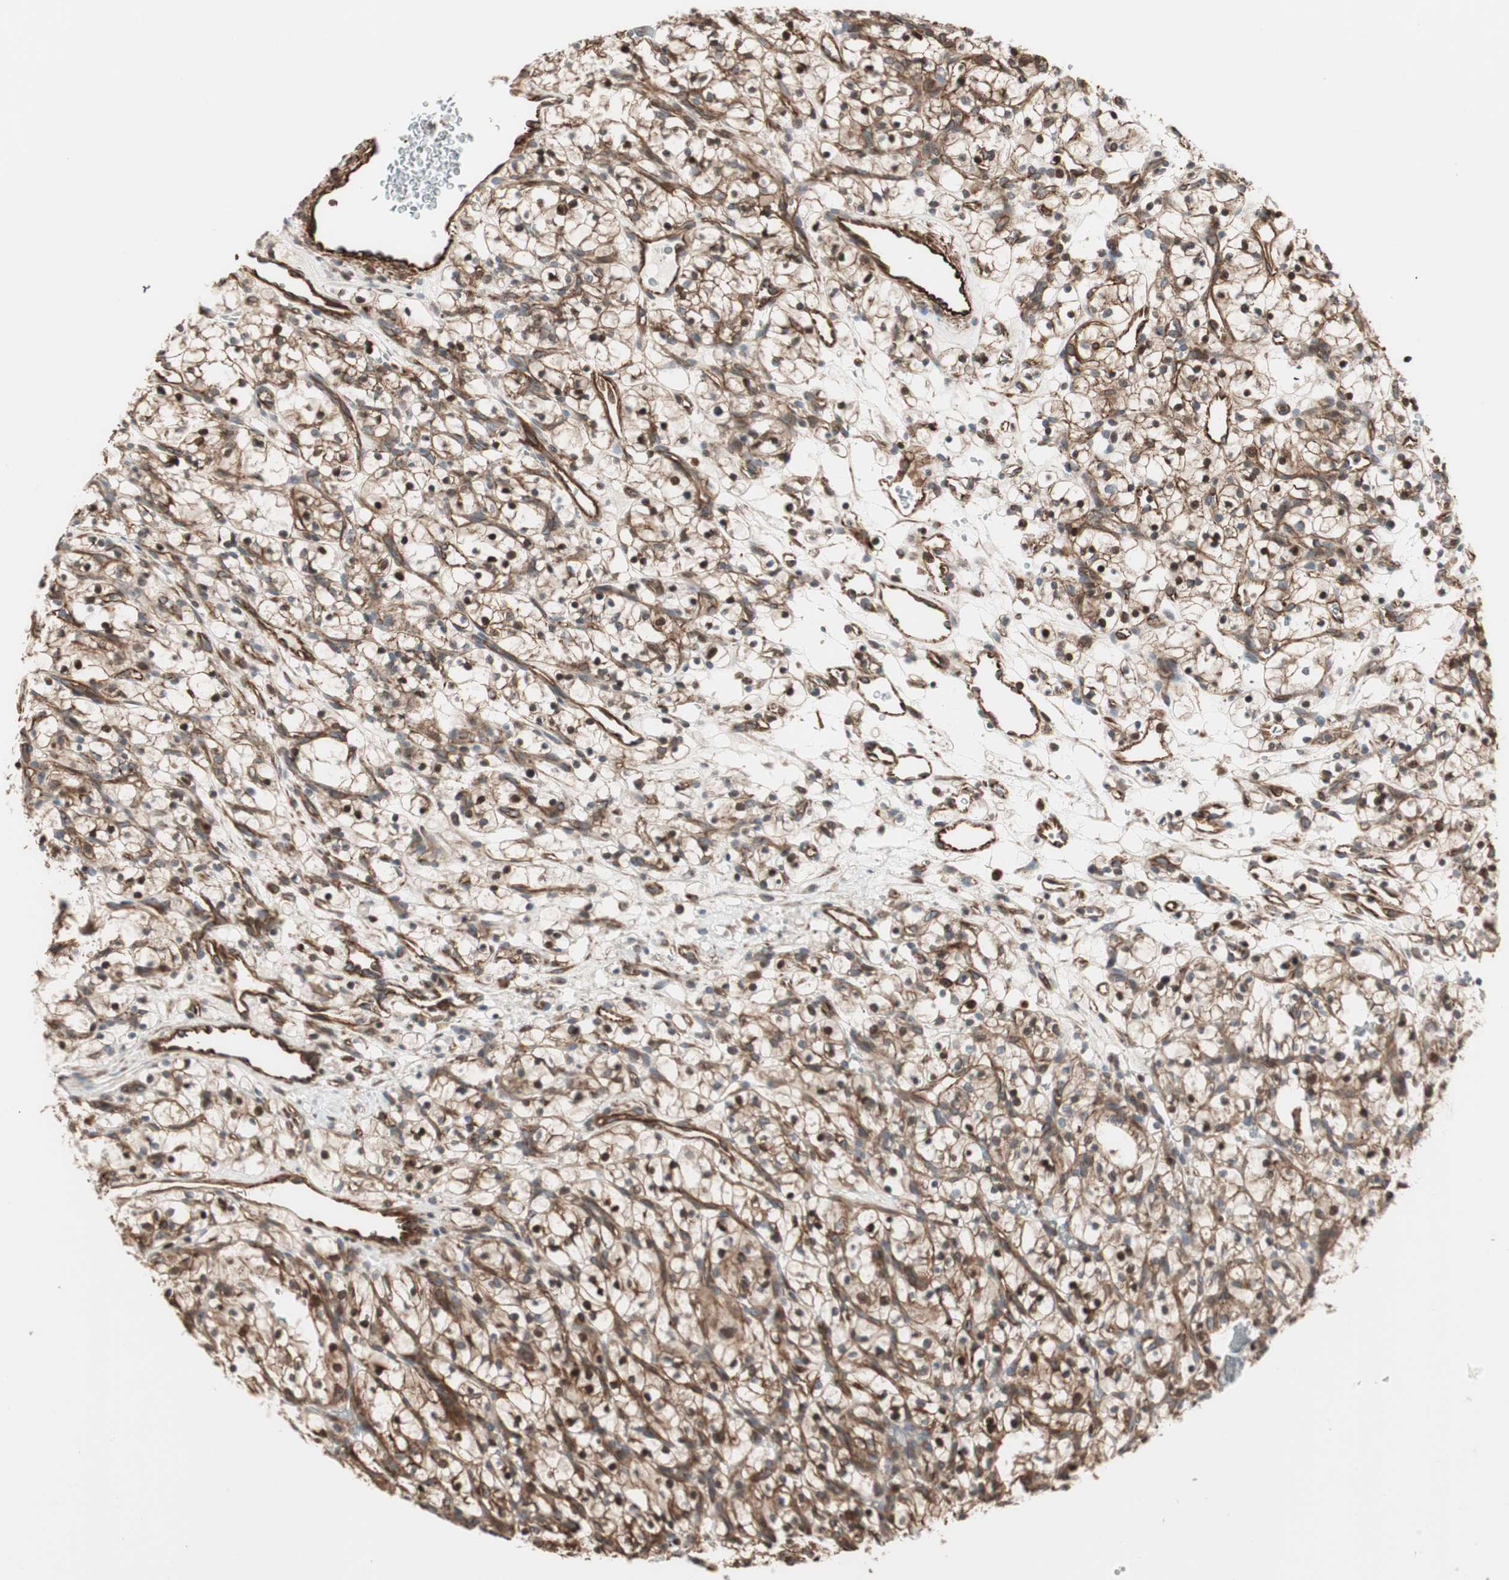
{"staining": {"intensity": "strong", "quantity": ">75%", "location": "cytoplasmic/membranous,nuclear"}, "tissue": "renal cancer", "cell_type": "Tumor cells", "image_type": "cancer", "snomed": [{"axis": "morphology", "description": "Adenocarcinoma, NOS"}, {"axis": "topography", "description": "Kidney"}], "caption": "An IHC photomicrograph of neoplastic tissue is shown. Protein staining in brown highlights strong cytoplasmic/membranous and nuclear positivity in renal cancer (adenocarcinoma) within tumor cells.", "gene": "MAD2L2", "patient": {"sex": "female", "age": 57}}